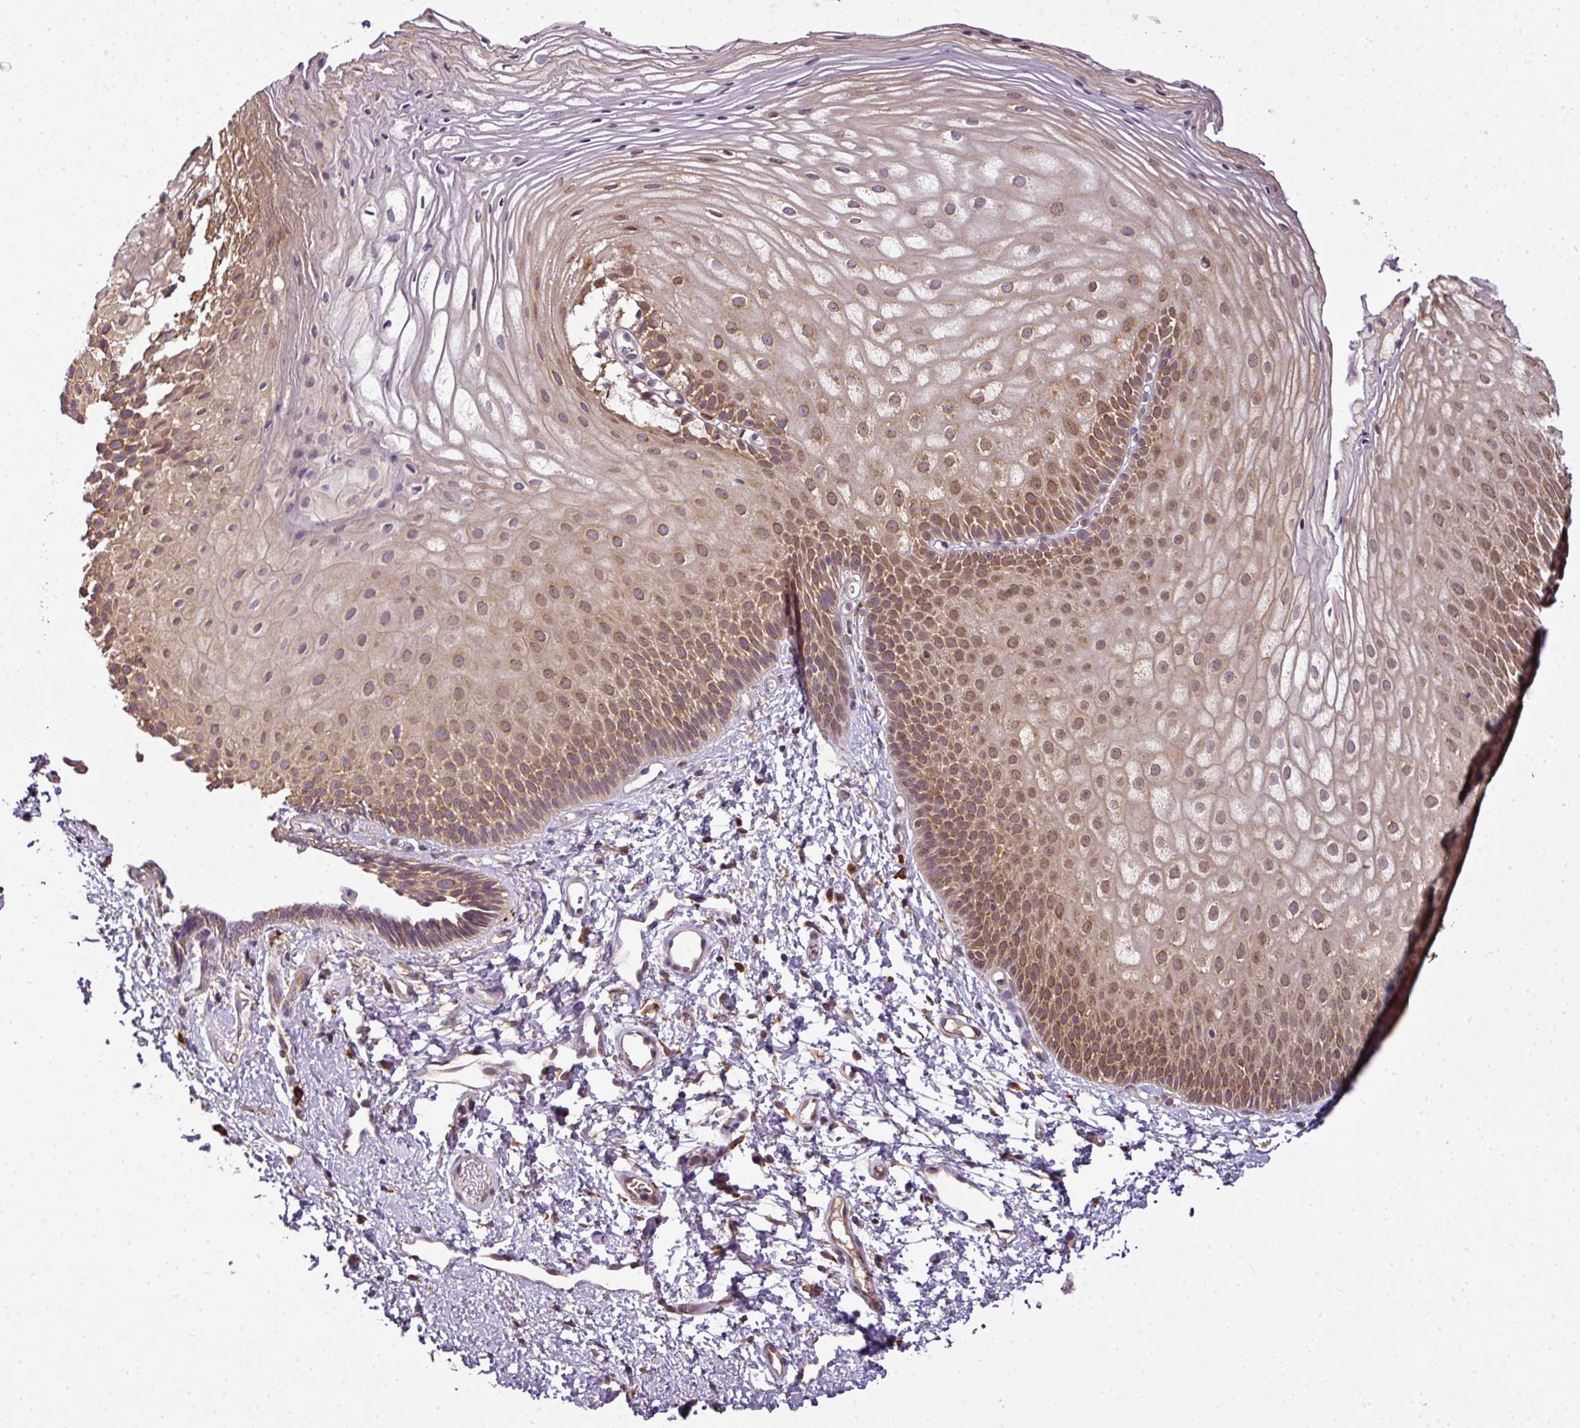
{"staining": {"intensity": "moderate", "quantity": ">75%", "location": "cytoplasmic/membranous,nuclear"}, "tissue": "skin", "cell_type": "Epidermal cells", "image_type": "normal", "snomed": [{"axis": "morphology", "description": "Normal tissue, NOS"}, {"axis": "topography", "description": "Anal"}], "caption": "Moderate cytoplasmic/membranous,nuclear staining for a protein is appreciated in about >75% of epidermal cells of benign skin using immunohistochemistry.", "gene": "RBM14", "patient": {"sex": "female", "age": 40}}